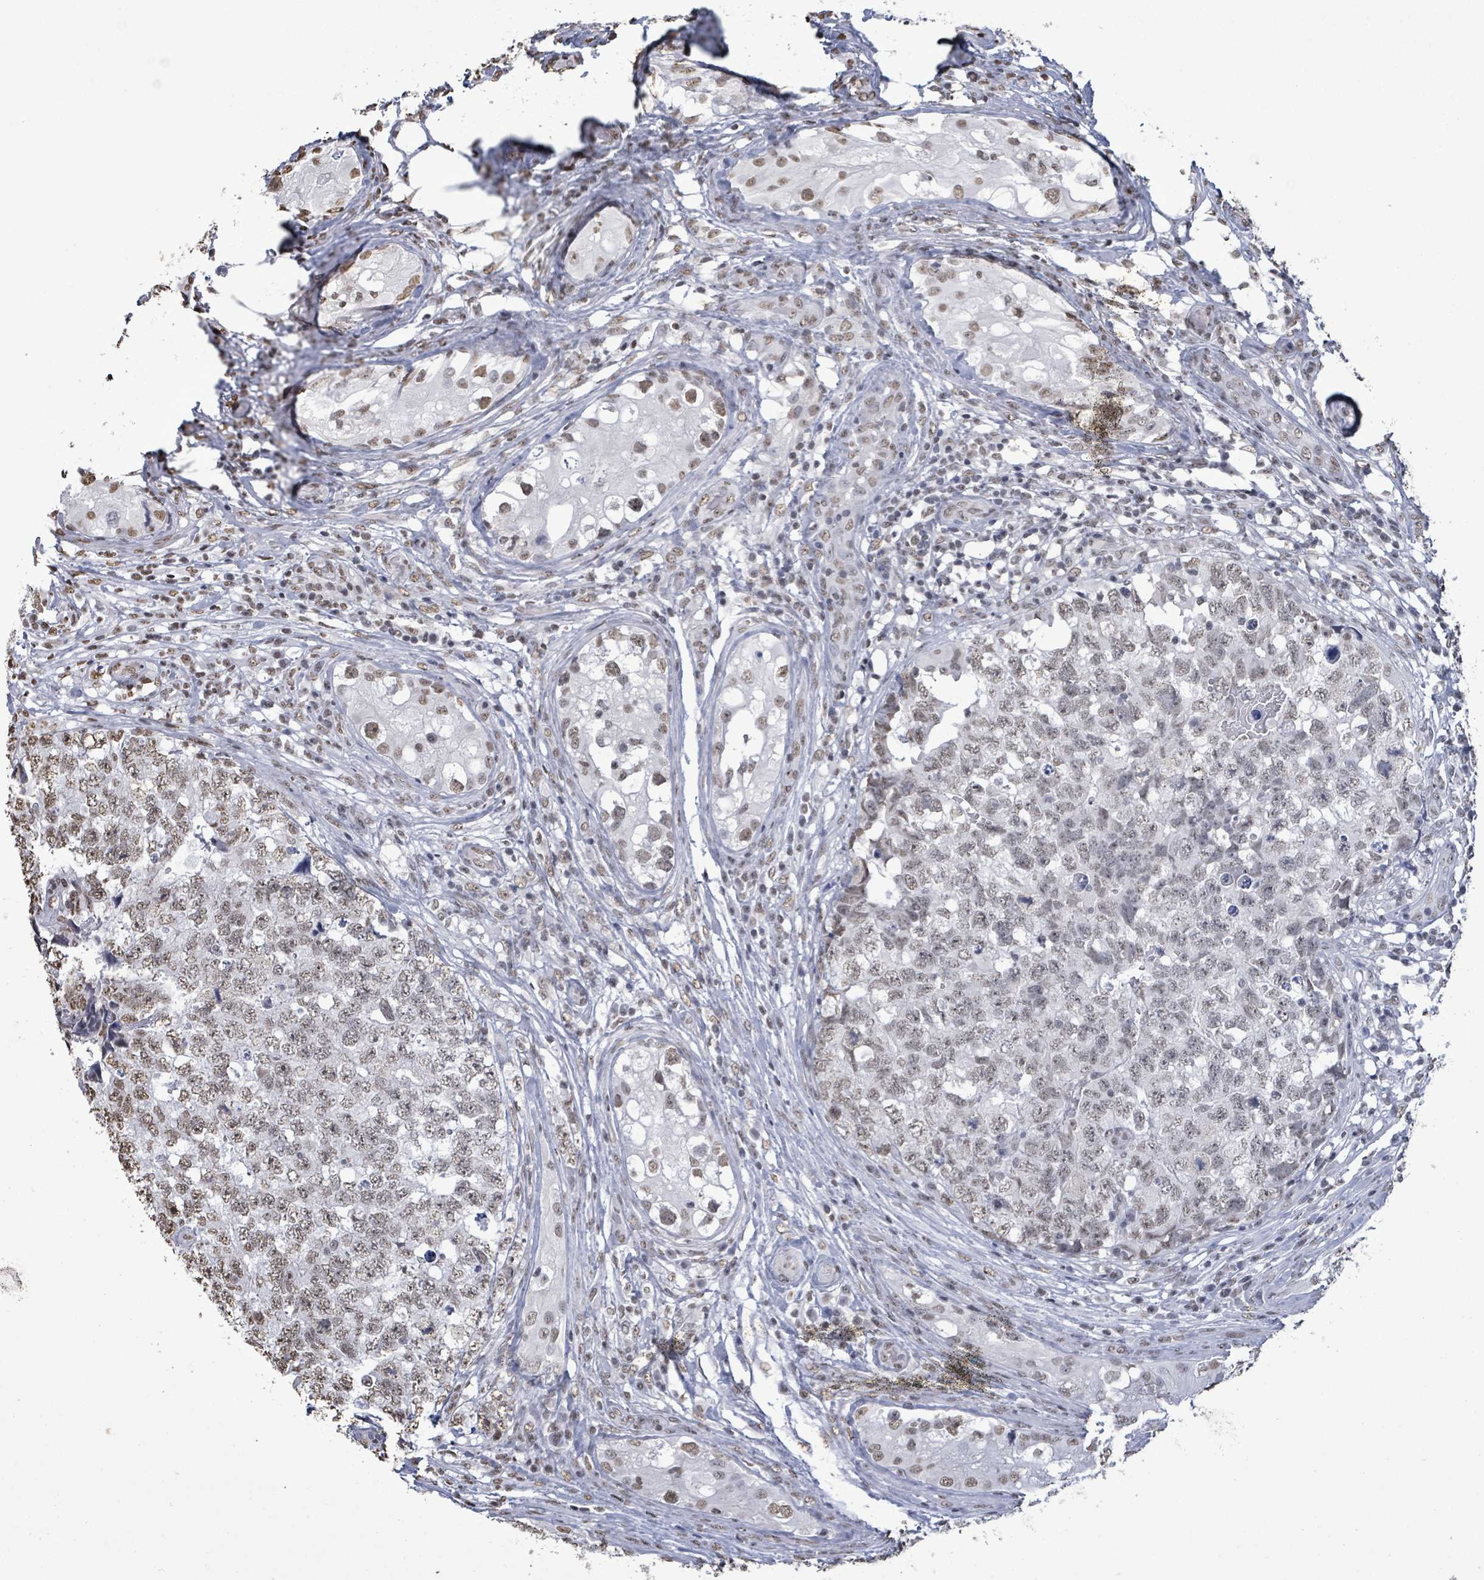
{"staining": {"intensity": "weak", "quantity": ">75%", "location": "nuclear"}, "tissue": "testis cancer", "cell_type": "Tumor cells", "image_type": "cancer", "snomed": [{"axis": "morphology", "description": "Carcinoma, Embryonal, NOS"}, {"axis": "topography", "description": "Testis"}], "caption": "Testis embryonal carcinoma stained with DAB (3,3'-diaminobenzidine) immunohistochemistry (IHC) reveals low levels of weak nuclear staining in about >75% of tumor cells.", "gene": "SAMD14", "patient": {"sex": "male", "age": 31}}